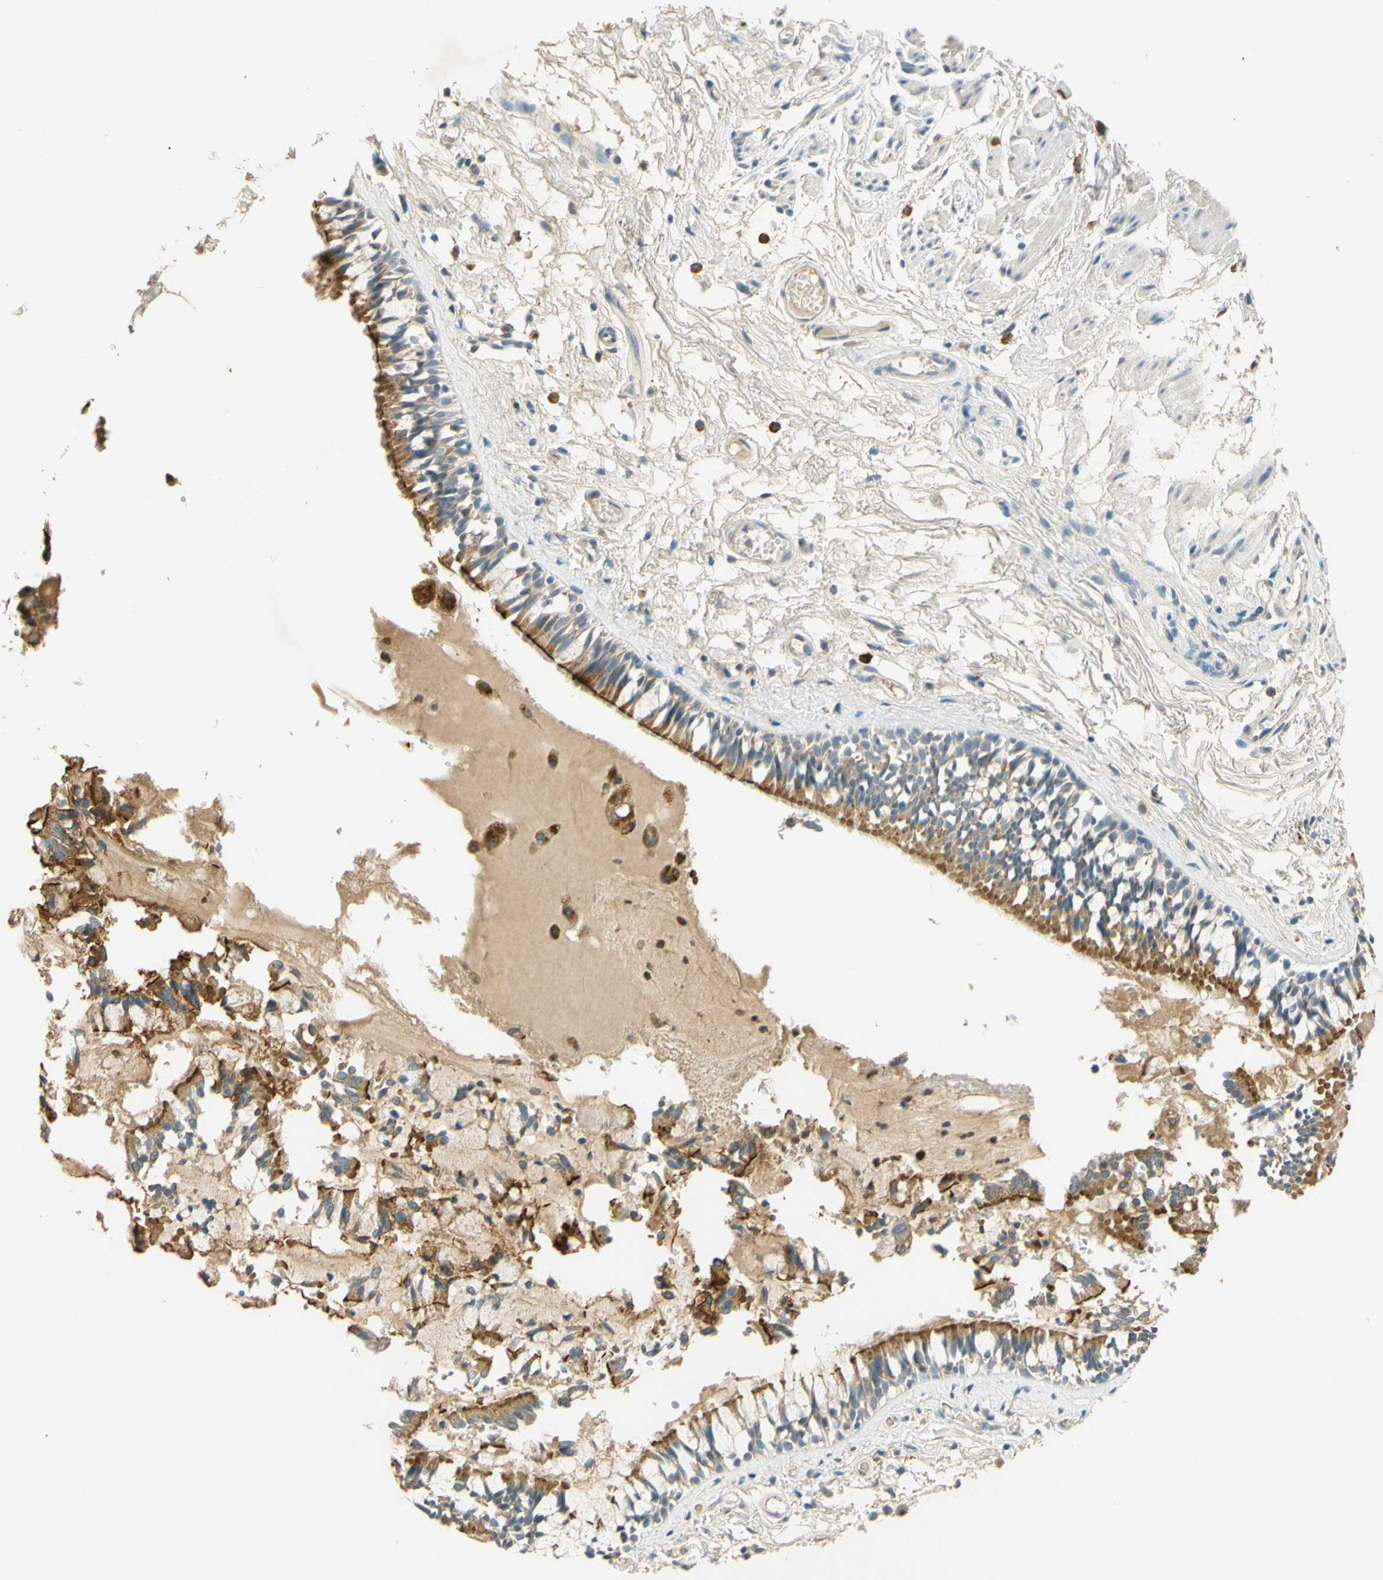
{"staining": {"intensity": "strong", "quantity": ">75%", "location": "cytoplasmic/membranous"}, "tissue": "bronchus", "cell_type": "Respiratory epithelial cells", "image_type": "normal", "snomed": [{"axis": "morphology", "description": "Normal tissue, NOS"}, {"axis": "morphology", "description": "Inflammation, NOS"}, {"axis": "topography", "description": "Cartilage tissue"}, {"axis": "topography", "description": "Lung"}], "caption": "Protein staining of unremarkable bronchus reveals strong cytoplasmic/membranous expression in about >75% of respiratory epithelial cells. Immunohistochemistry (ihc) stains the protein of interest in brown and the nuclei are stained blue.", "gene": "ENTREP2", "patient": {"sex": "male", "age": 71}}